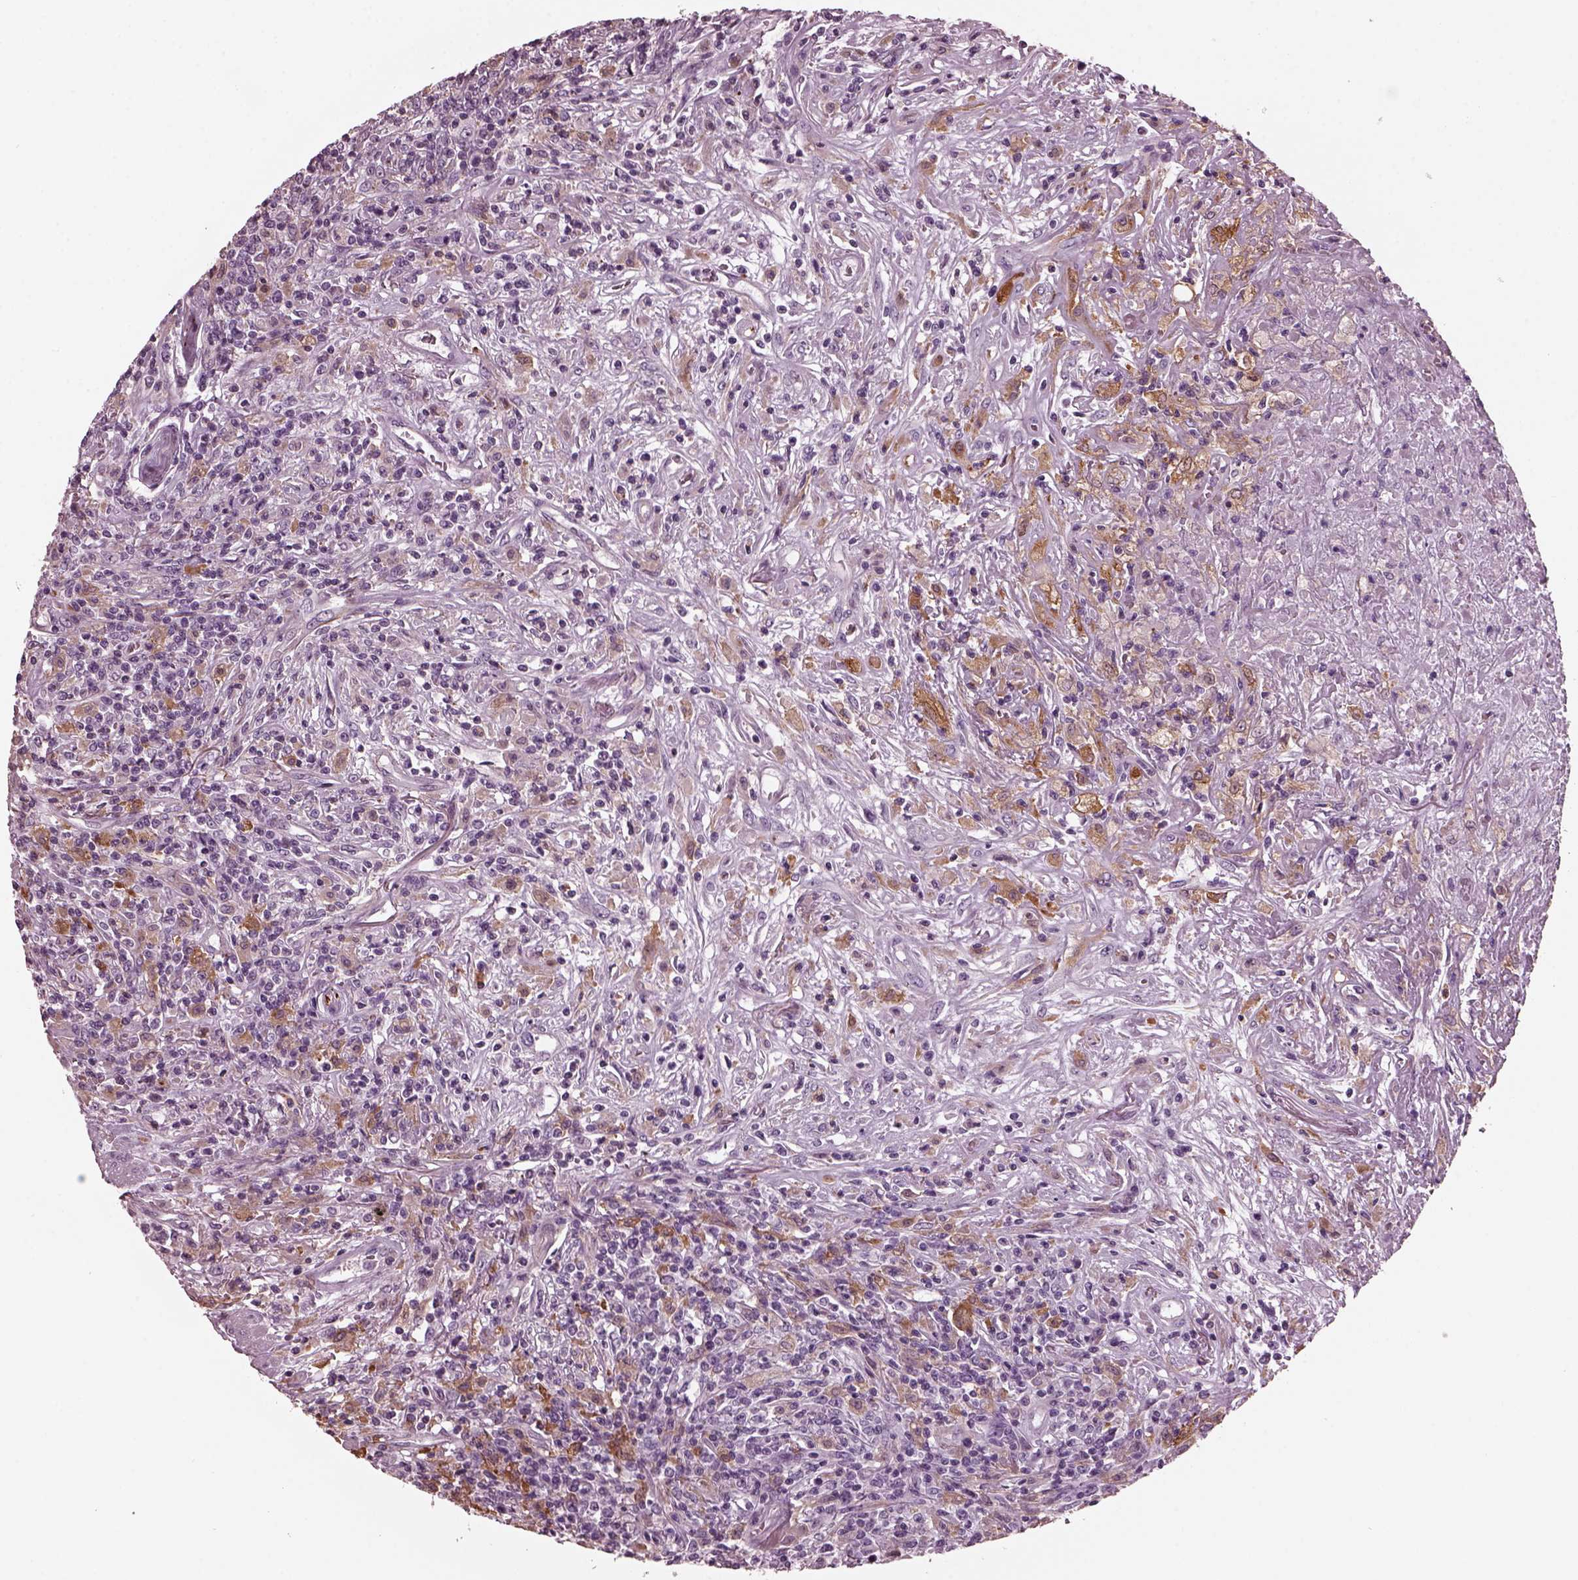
{"staining": {"intensity": "negative", "quantity": "none", "location": "none"}, "tissue": "lymphoma", "cell_type": "Tumor cells", "image_type": "cancer", "snomed": [{"axis": "morphology", "description": "Malignant lymphoma, non-Hodgkin's type, High grade"}, {"axis": "topography", "description": "Lung"}], "caption": "Protein analysis of high-grade malignant lymphoma, non-Hodgkin's type displays no significant staining in tumor cells.", "gene": "GDF11", "patient": {"sex": "male", "age": 79}}